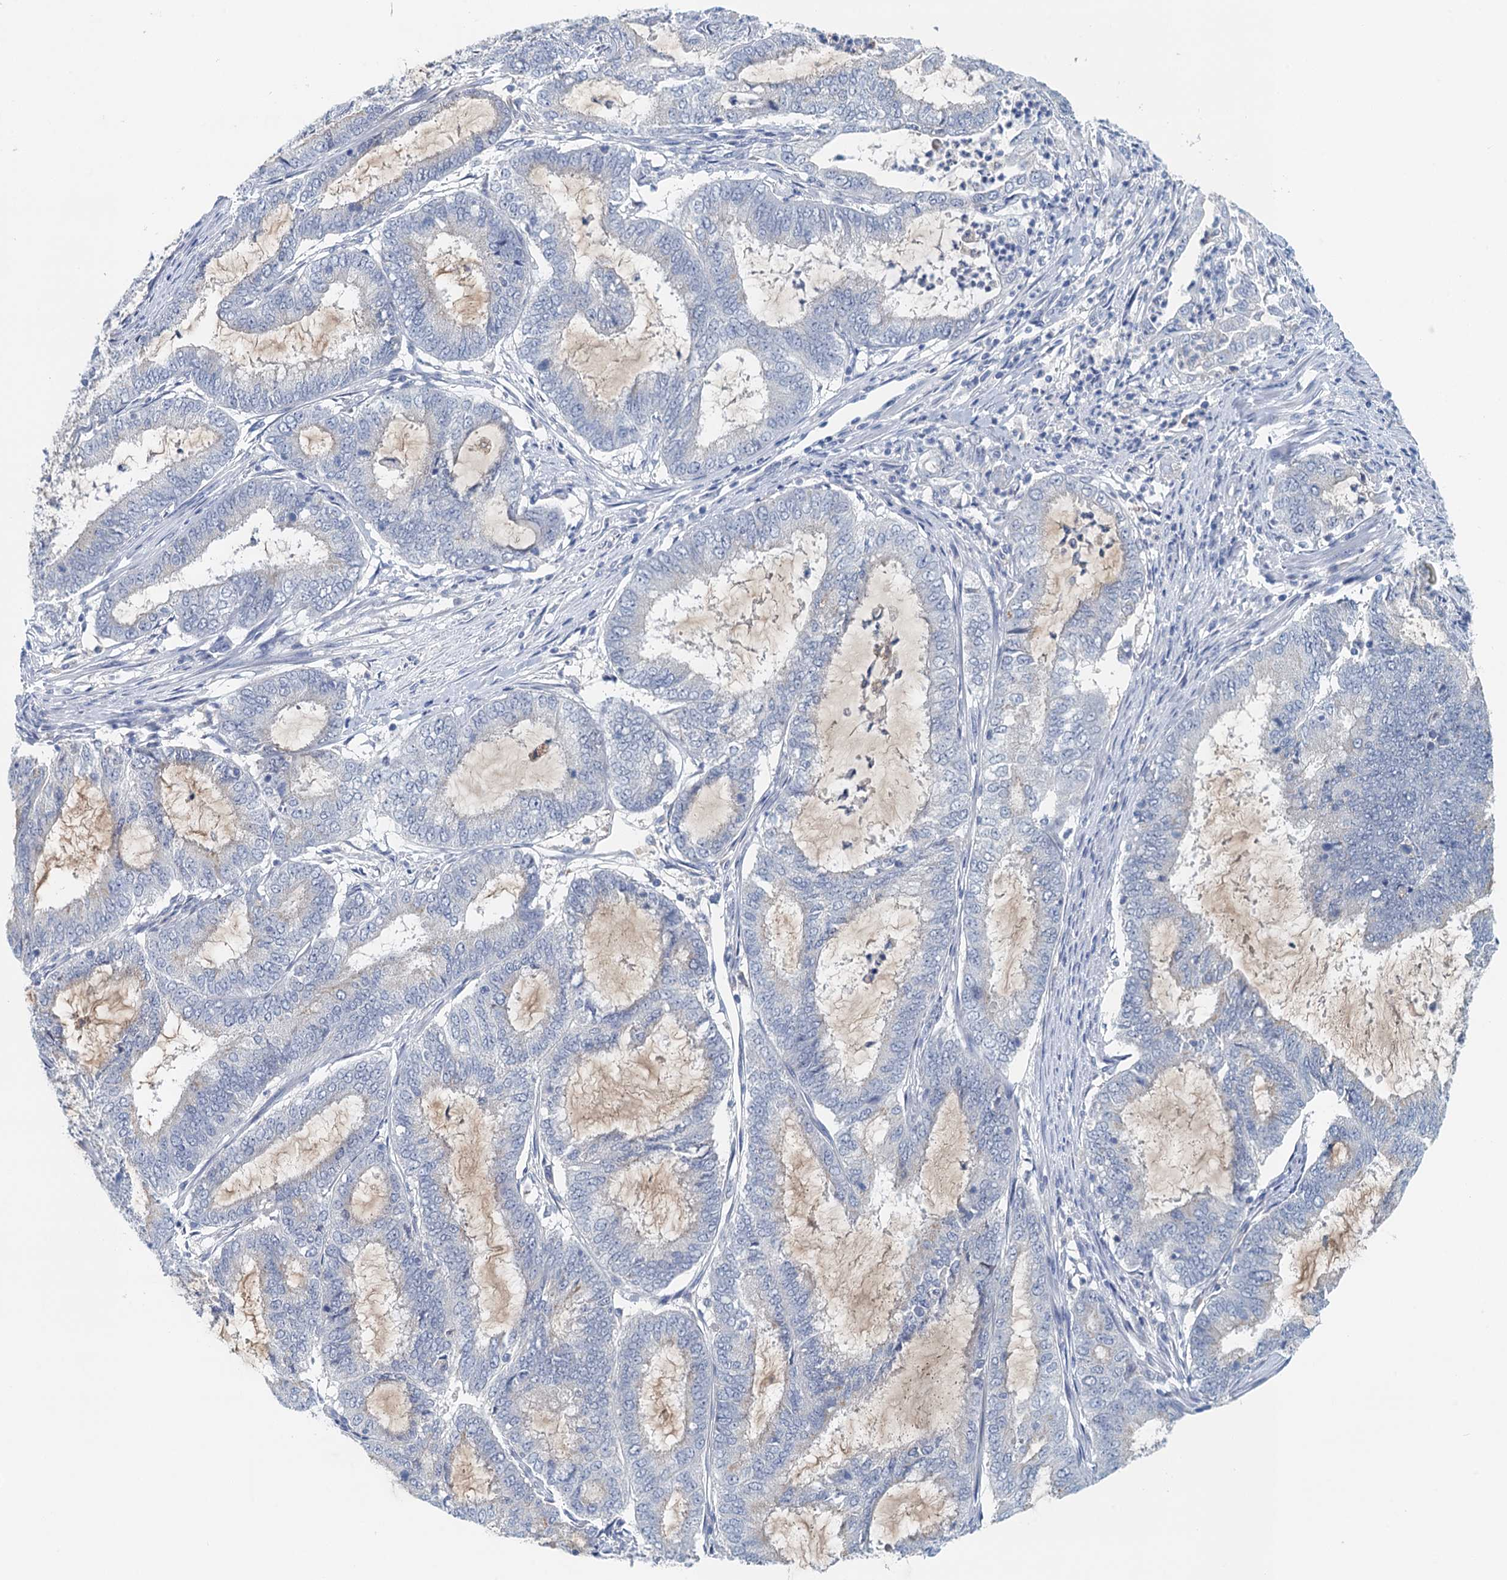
{"staining": {"intensity": "negative", "quantity": "none", "location": "none"}, "tissue": "endometrial cancer", "cell_type": "Tumor cells", "image_type": "cancer", "snomed": [{"axis": "morphology", "description": "Adenocarcinoma, NOS"}, {"axis": "topography", "description": "Endometrium"}], "caption": "Immunohistochemical staining of human endometrial cancer reveals no significant expression in tumor cells.", "gene": "NUBP2", "patient": {"sex": "female", "age": 51}}